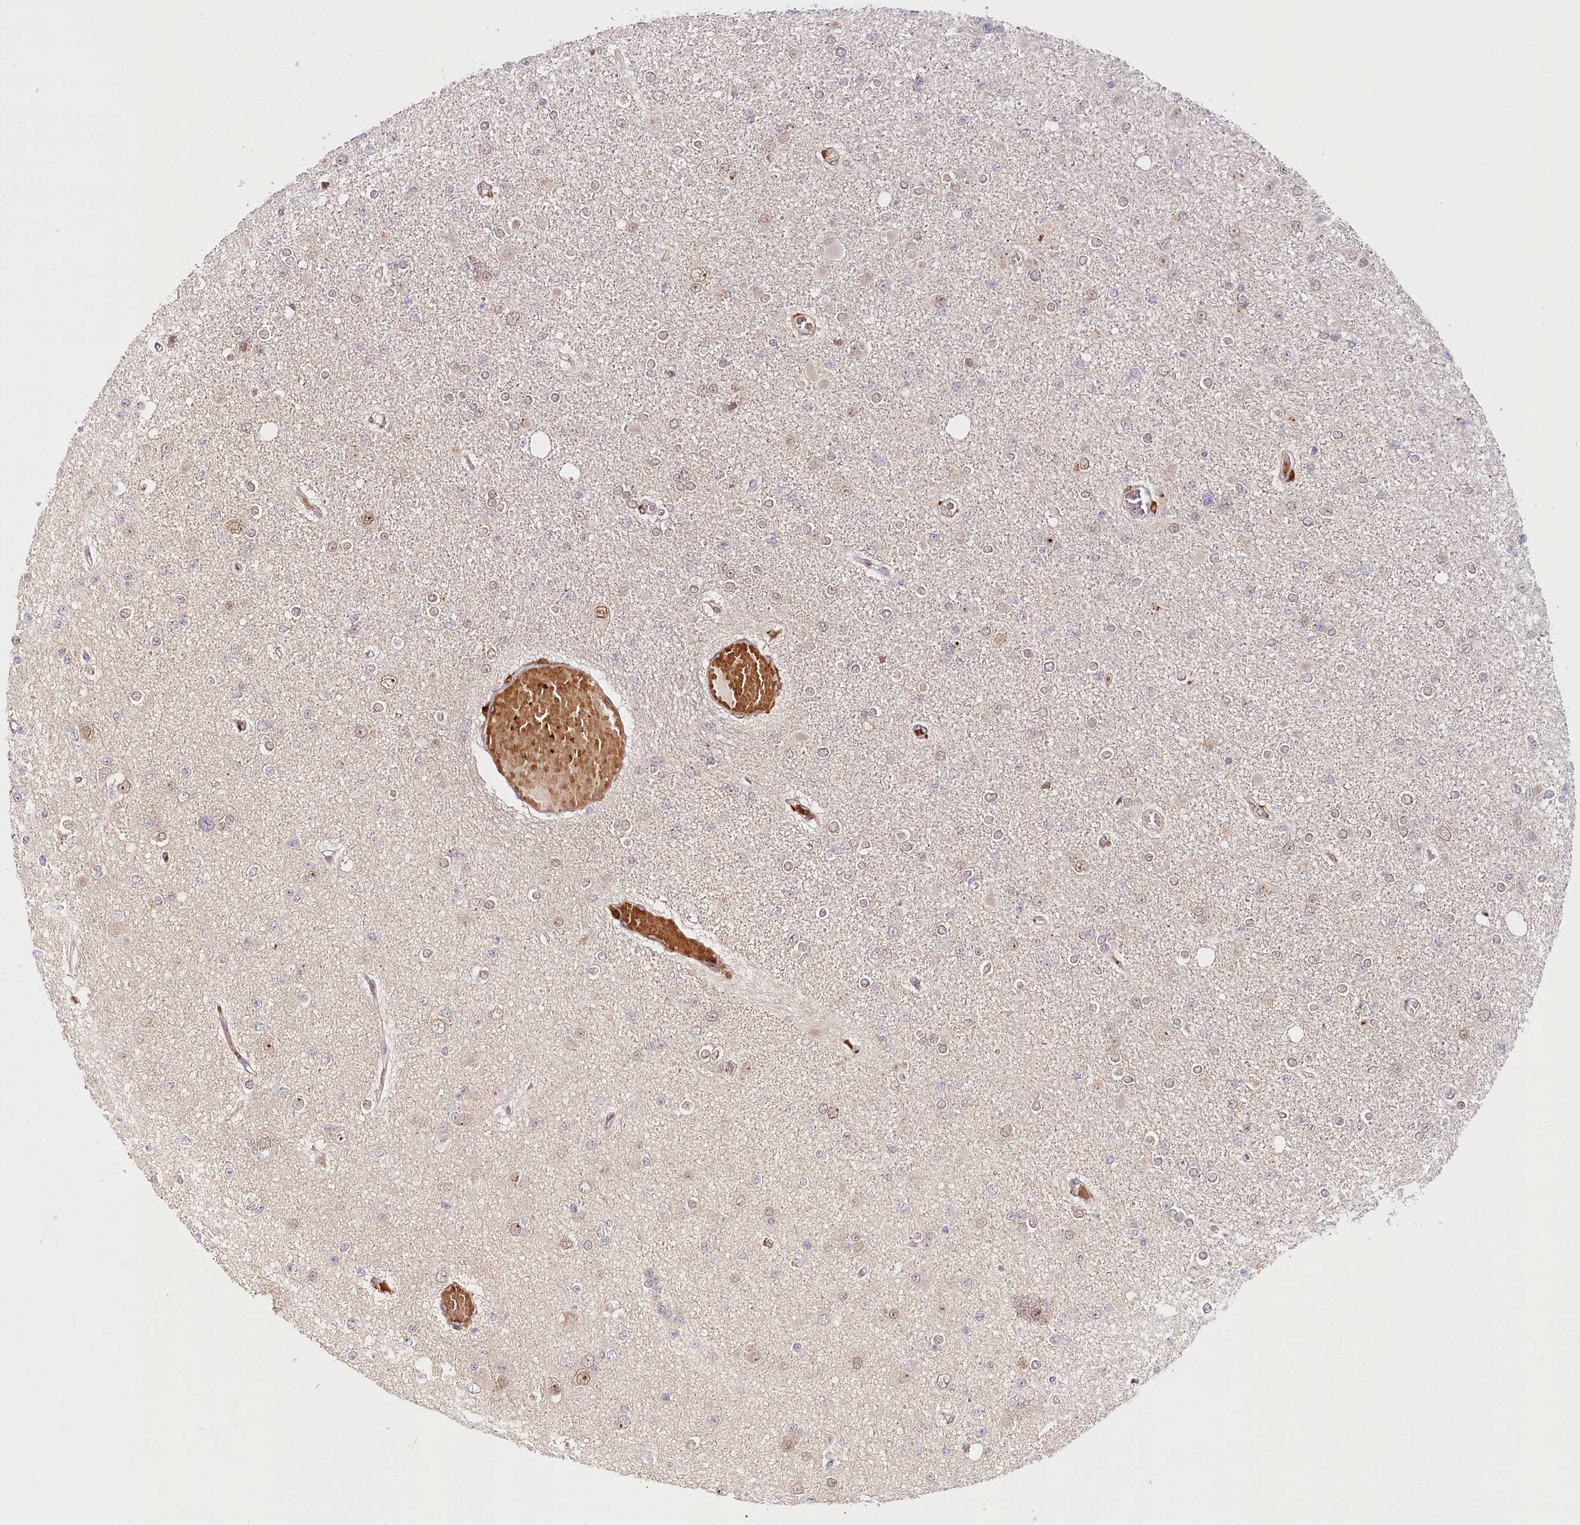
{"staining": {"intensity": "weak", "quantity": "<25%", "location": "nuclear"}, "tissue": "glioma", "cell_type": "Tumor cells", "image_type": "cancer", "snomed": [{"axis": "morphology", "description": "Glioma, malignant, Low grade"}, {"axis": "topography", "description": "Brain"}], "caption": "Immunohistochemical staining of low-grade glioma (malignant) demonstrates no significant expression in tumor cells.", "gene": "WDR36", "patient": {"sex": "female", "age": 22}}